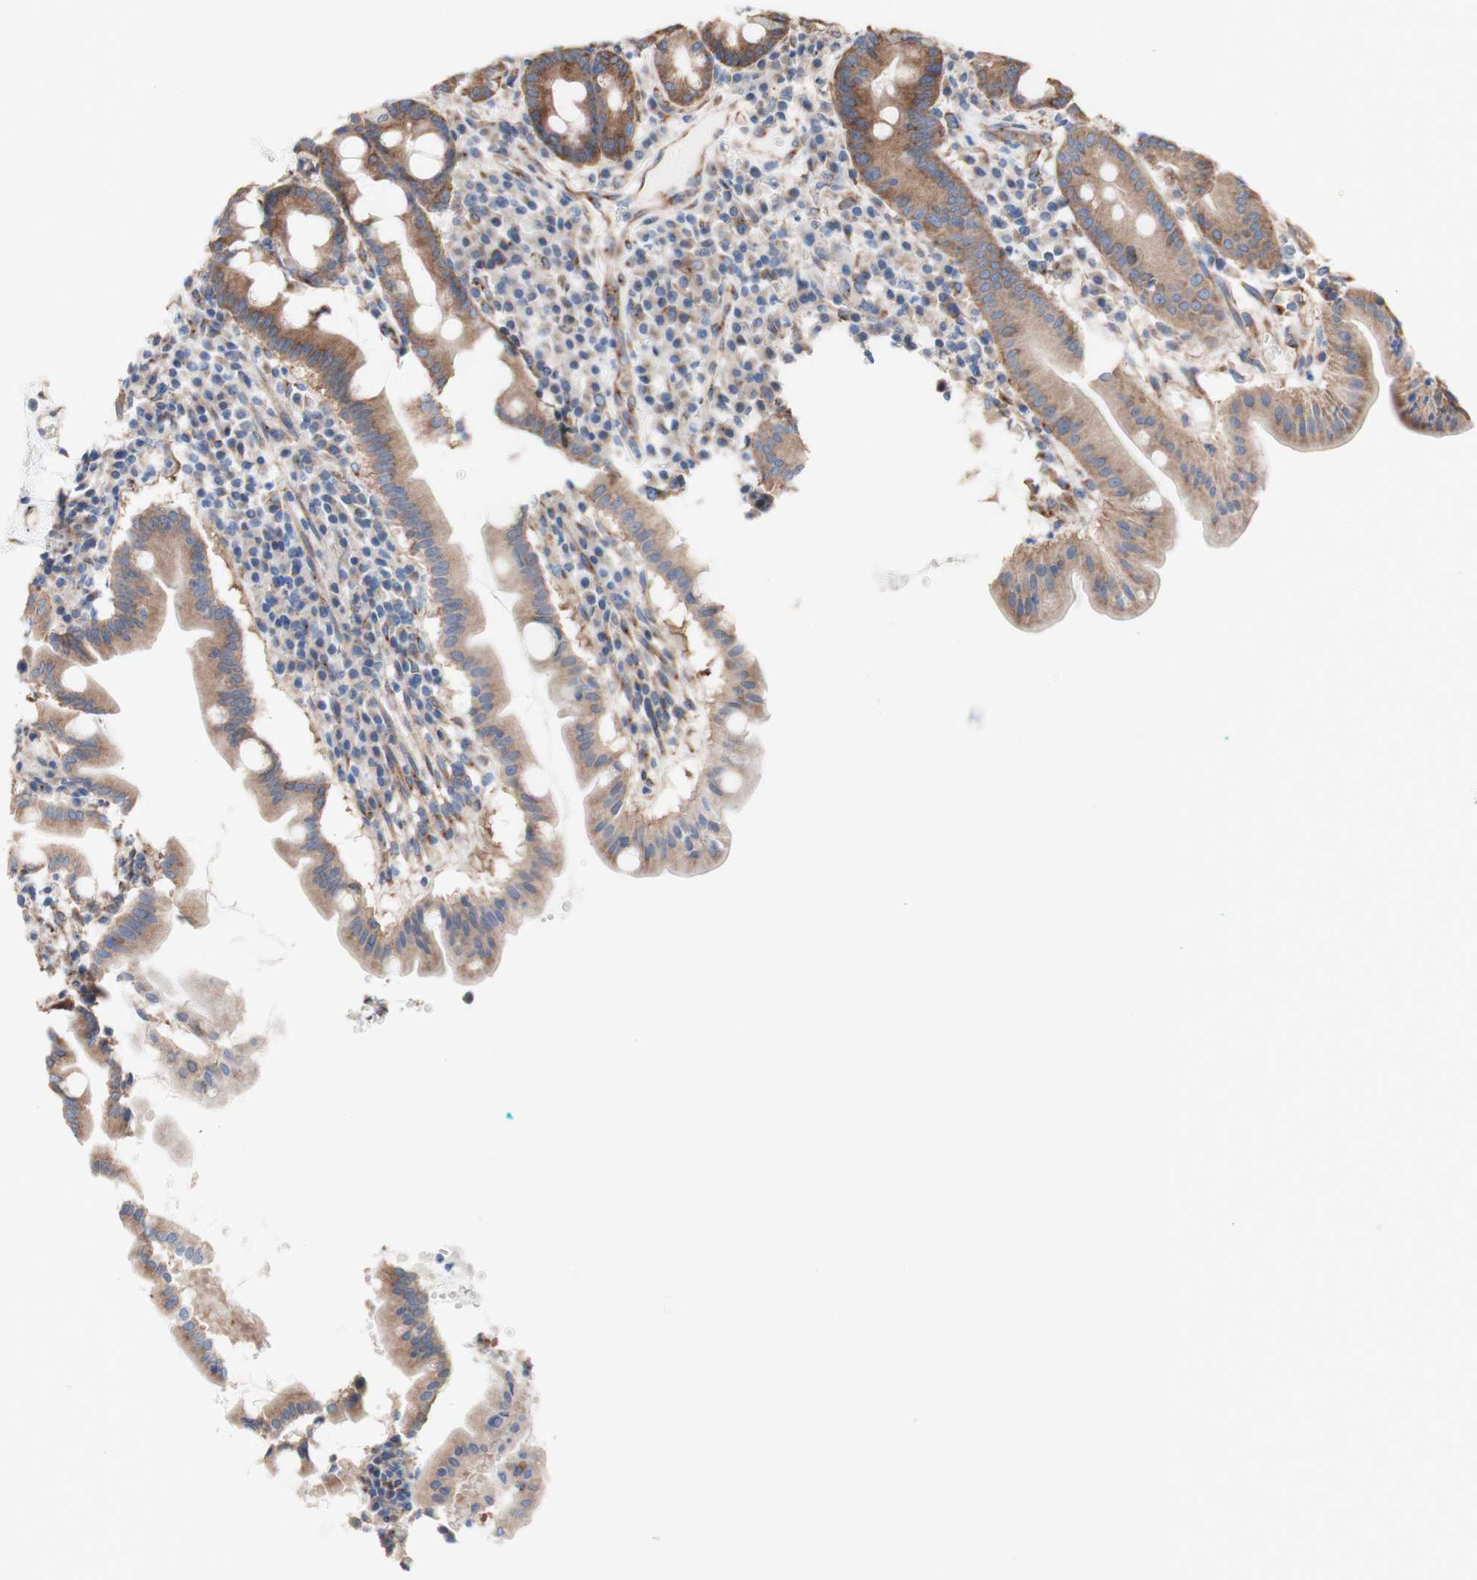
{"staining": {"intensity": "moderate", "quantity": ">75%", "location": "cytoplasmic/membranous"}, "tissue": "duodenum", "cell_type": "Glandular cells", "image_type": "normal", "snomed": [{"axis": "morphology", "description": "Normal tissue, NOS"}, {"axis": "topography", "description": "Duodenum"}], "caption": "Immunohistochemical staining of unremarkable duodenum displays medium levels of moderate cytoplasmic/membranous positivity in about >75% of glandular cells. (IHC, brightfield microscopy, high magnification).", "gene": "LRIG3", "patient": {"sex": "male", "age": 50}}